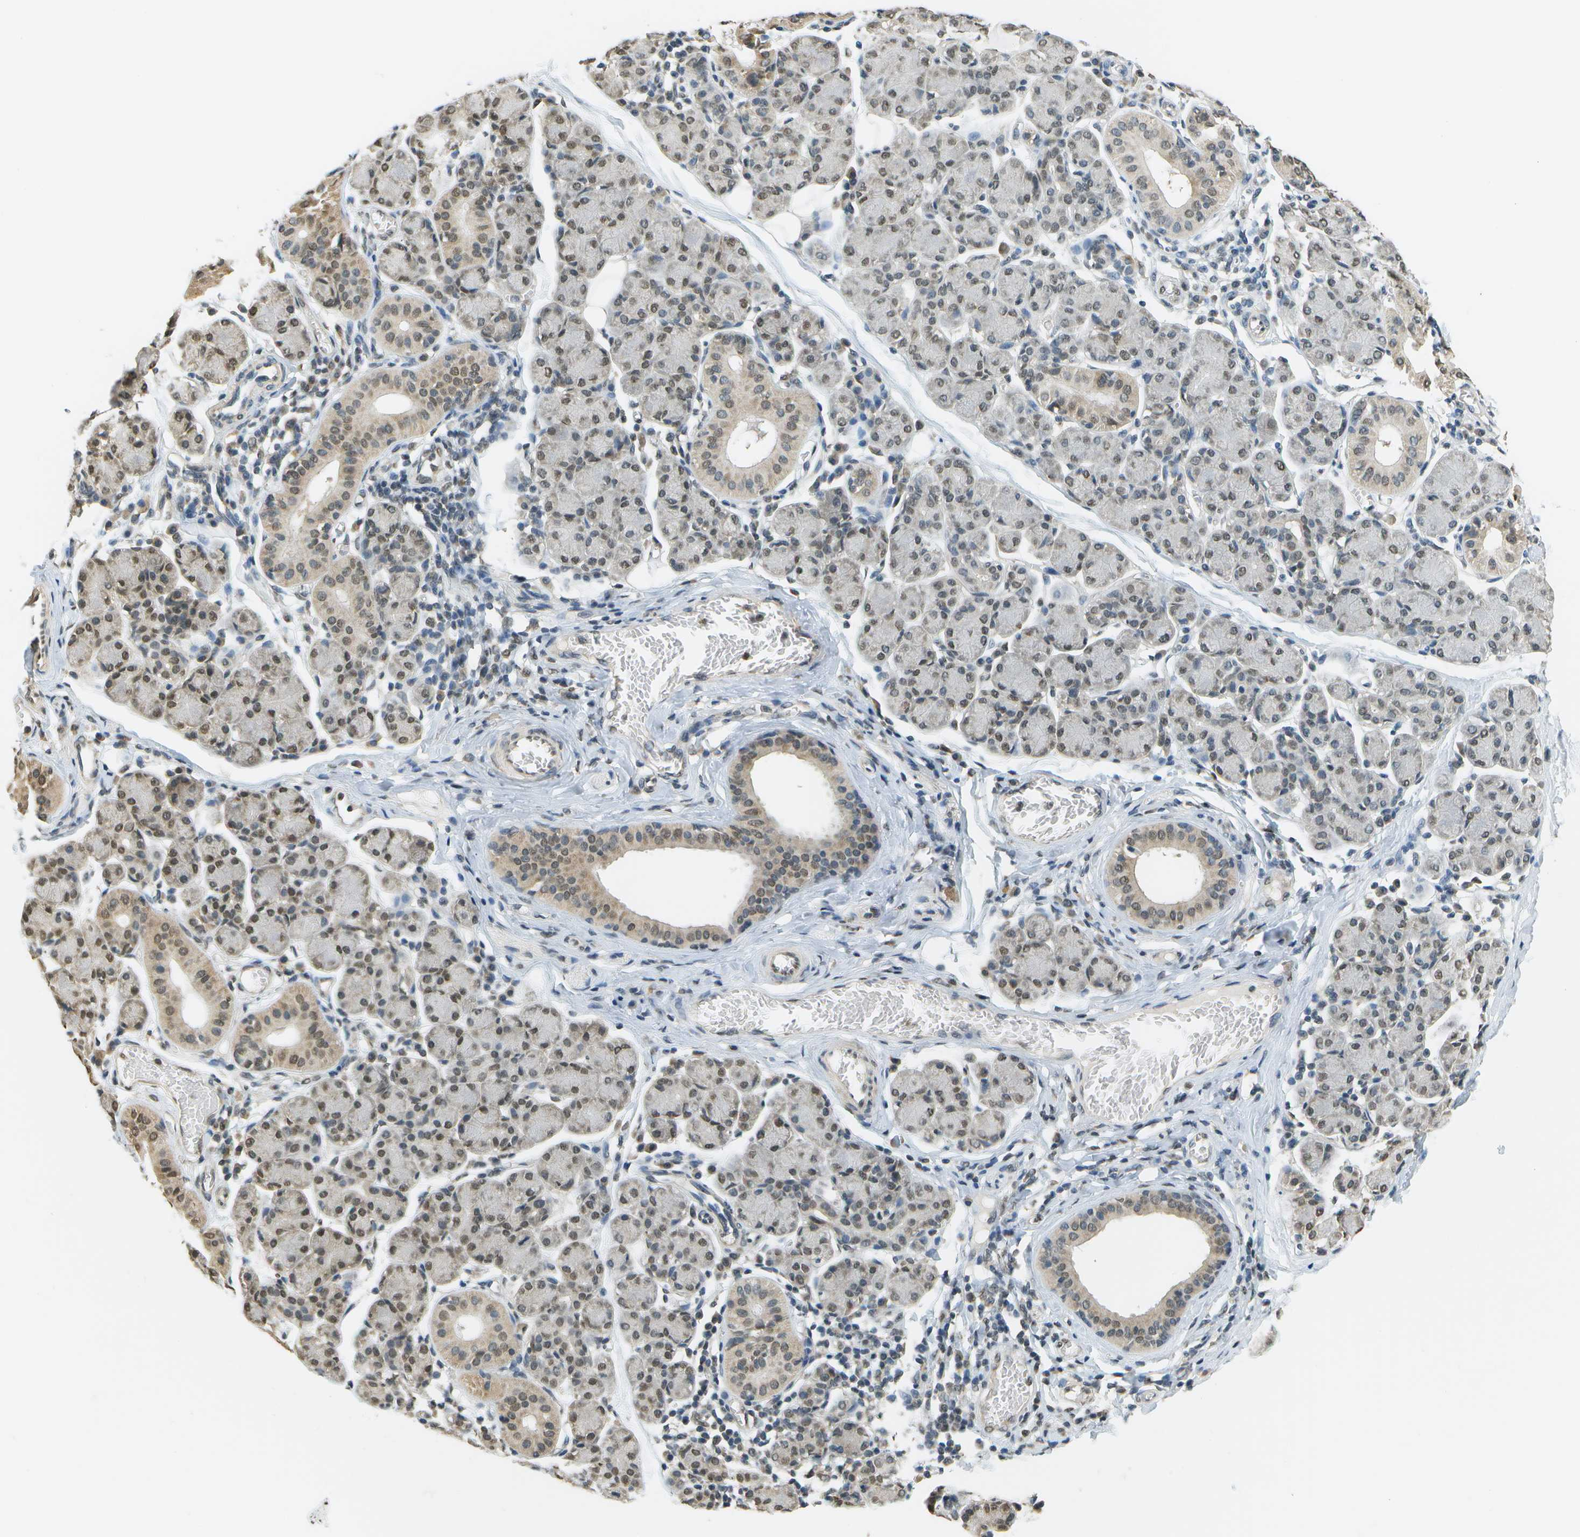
{"staining": {"intensity": "moderate", "quantity": ">75%", "location": "nuclear"}, "tissue": "salivary gland", "cell_type": "Glandular cells", "image_type": "normal", "snomed": [{"axis": "morphology", "description": "Normal tissue, NOS"}, {"axis": "morphology", "description": "Inflammation, NOS"}, {"axis": "topography", "description": "Lymph node"}, {"axis": "topography", "description": "Salivary gland"}], "caption": "This photomicrograph reveals immunohistochemistry staining of normal salivary gland, with medium moderate nuclear staining in approximately >75% of glandular cells.", "gene": "ABL2", "patient": {"sex": "male", "age": 3}}